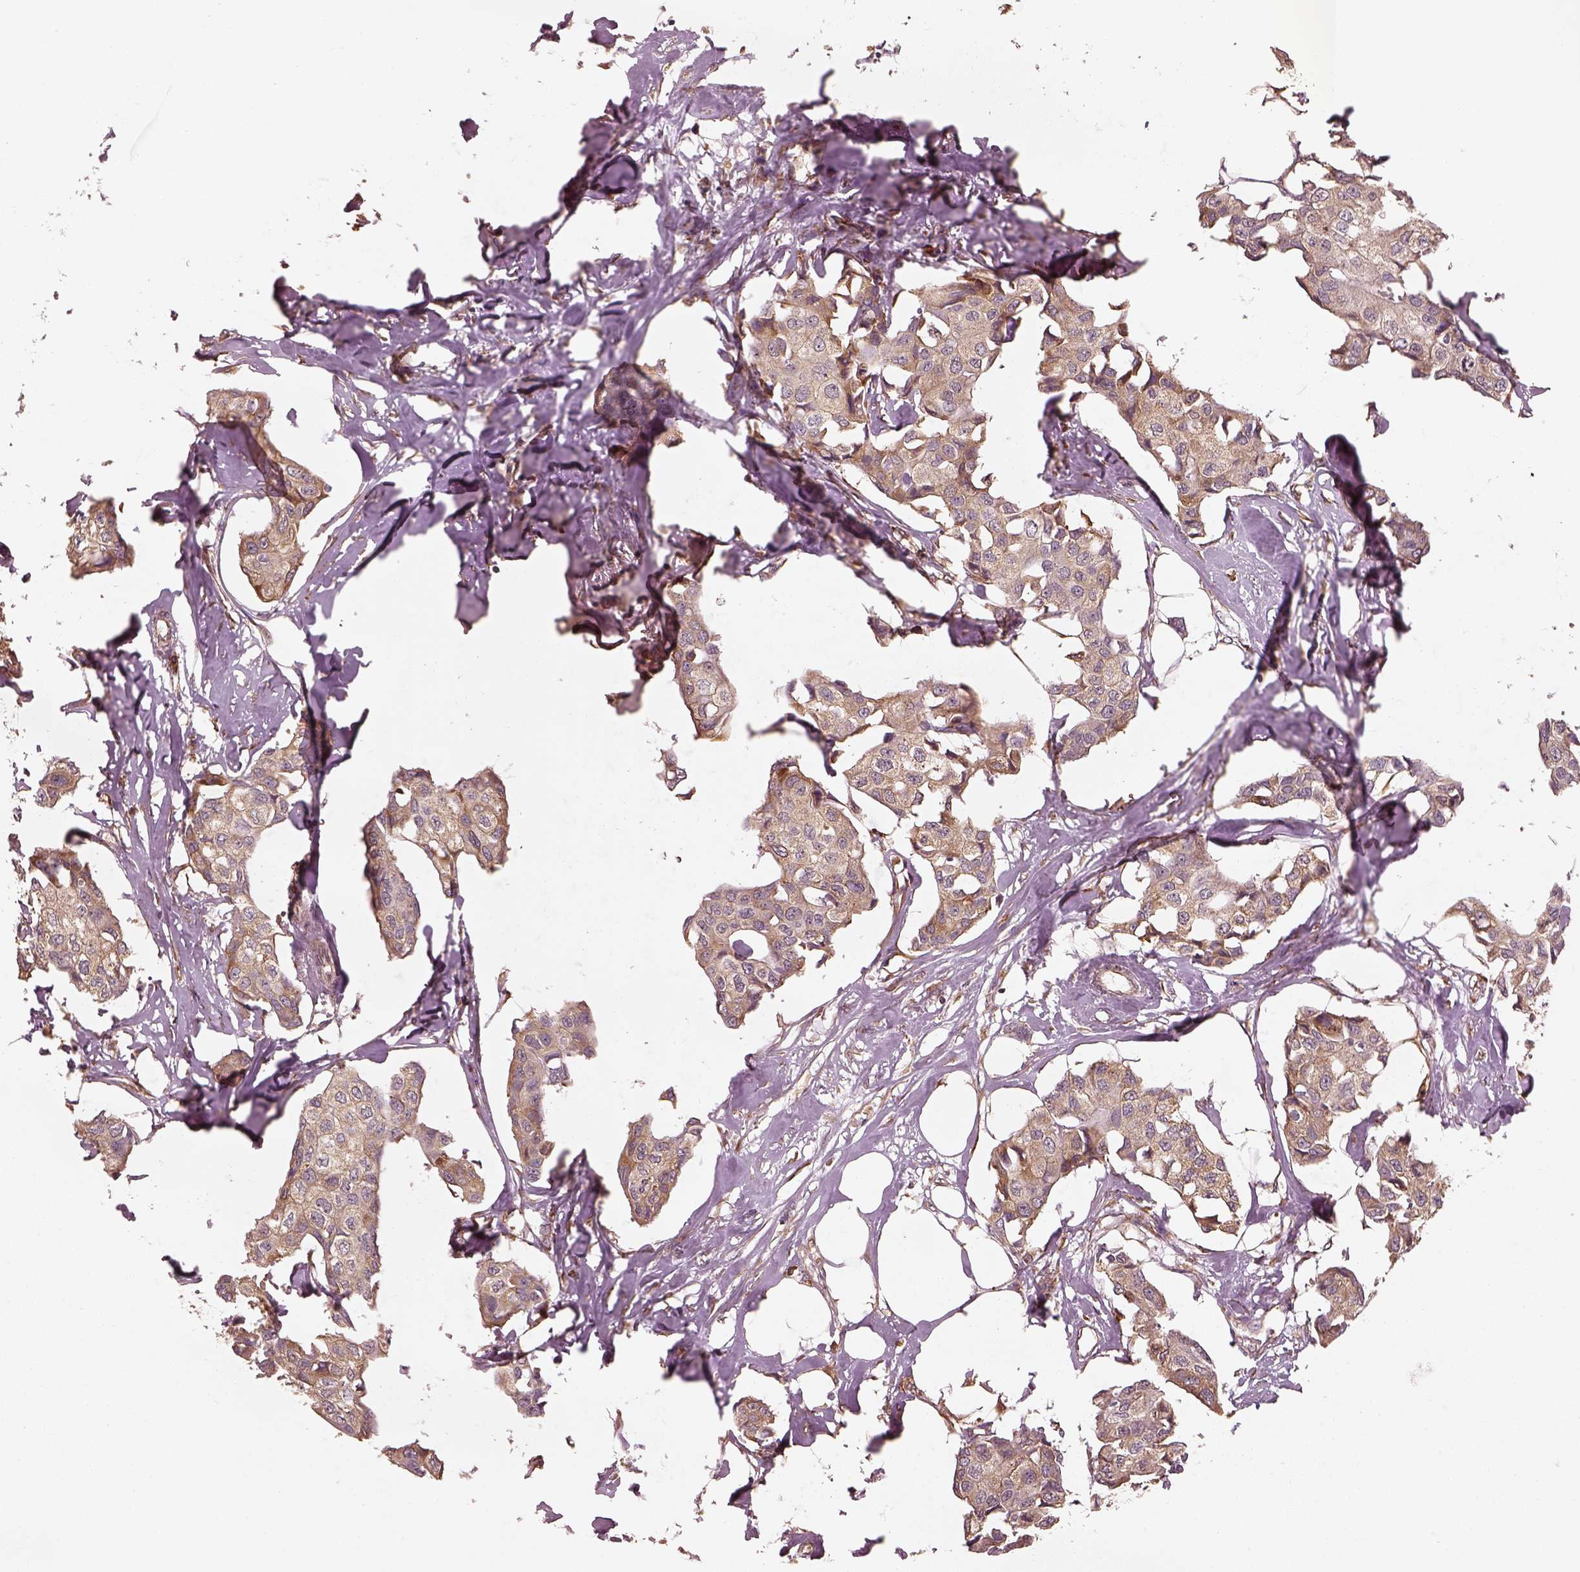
{"staining": {"intensity": "weak", "quantity": ">75%", "location": "cytoplasmic/membranous"}, "tissue": "breast cancer", "cell_type": "Tumor cells", "image_type": "cancer", "snomed": [{"axis": "morphology", "description": "Duct carcinoma"}, {"axis": "topography", "description": "Breast"}], "caption": "Tumor cells demonstrate weak cytoplasmic/membranous staining in approximately >75% of cells in breast intraductal carcinoma.", "gene": "RPS5", "patient": {"sex": "female", "age": 80}}